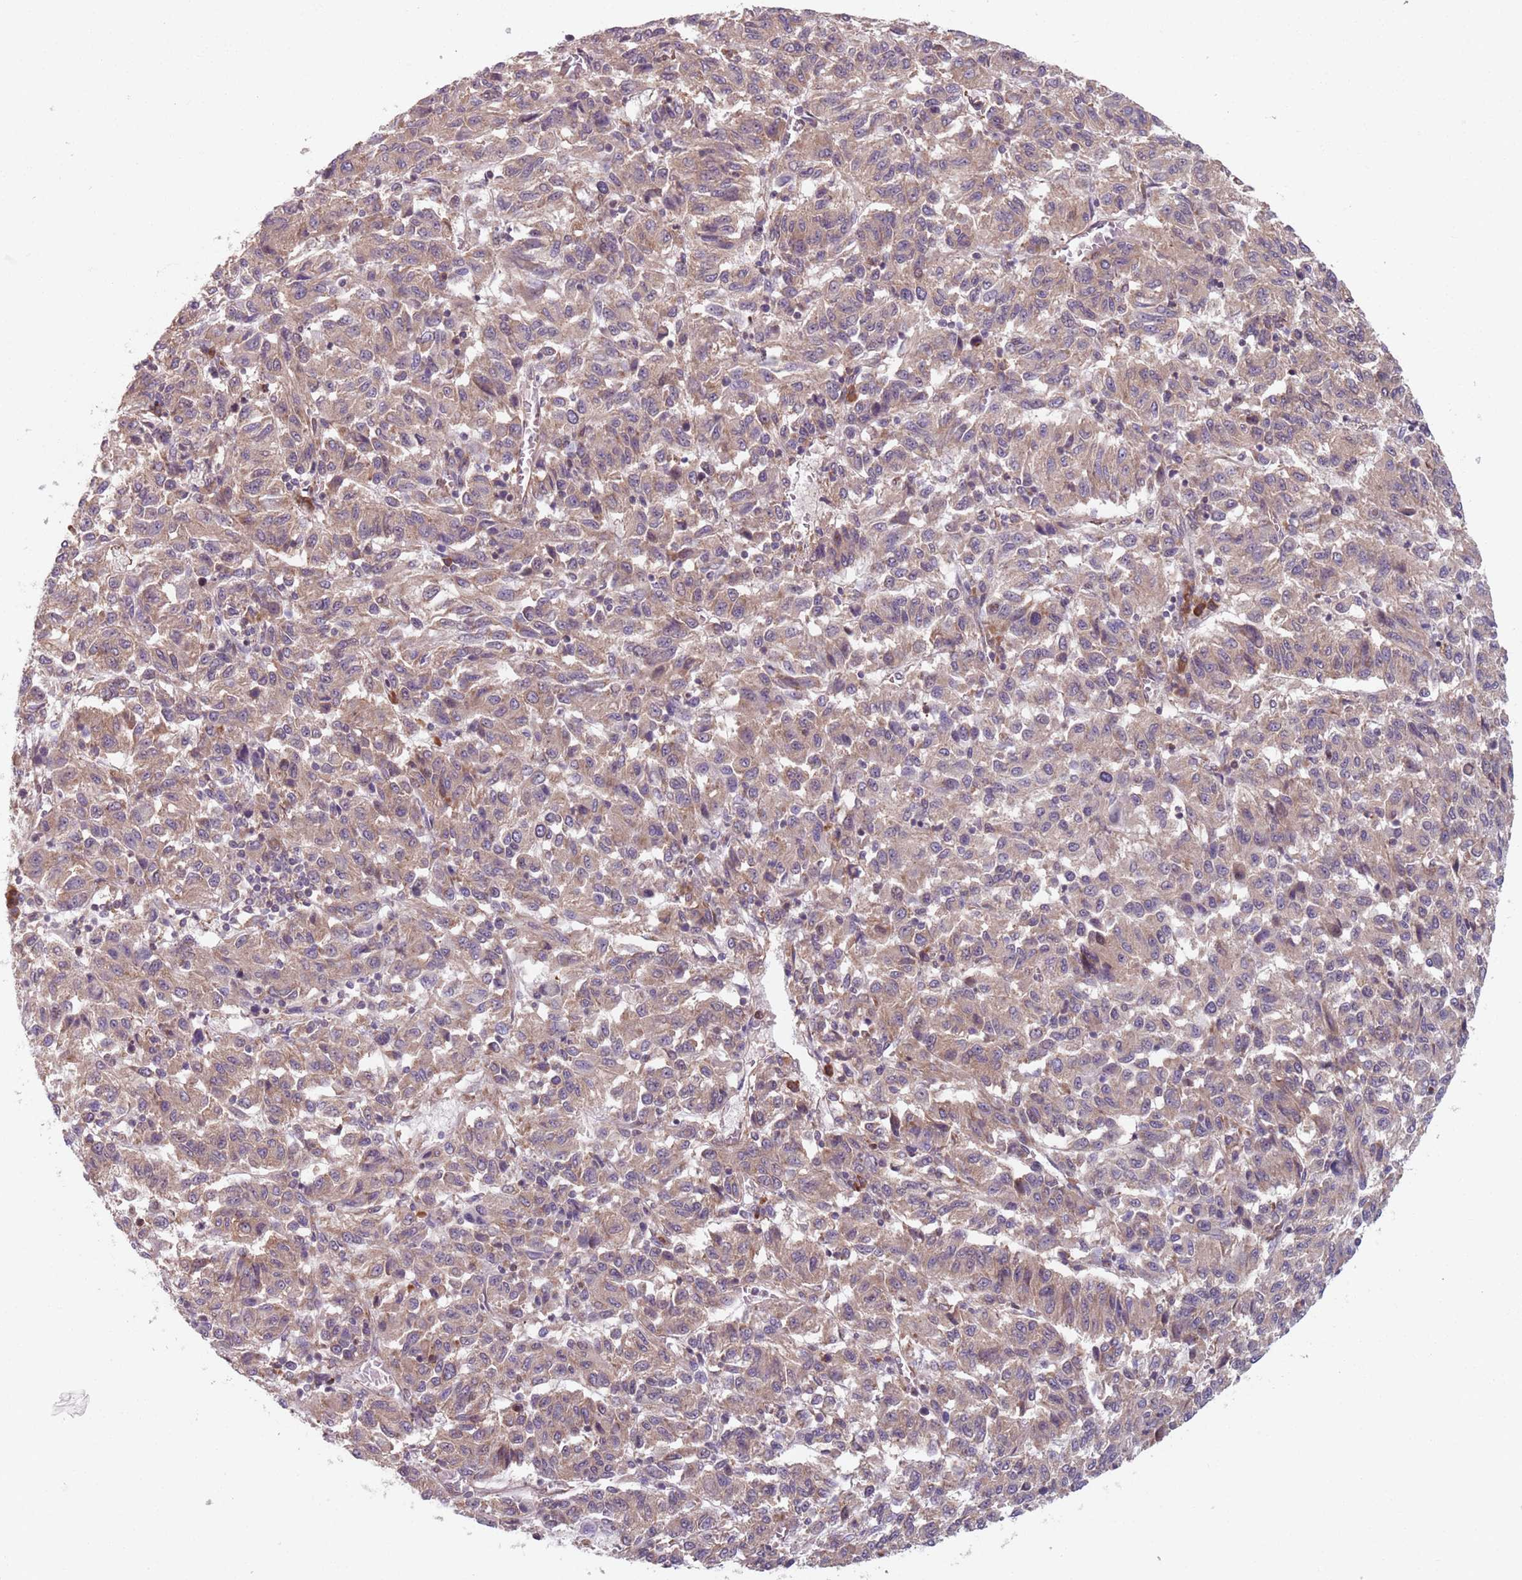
{"staining": {"intensity": "weak", "quantity": ">75%", "location": "cytoplasmic/membranous"}, "tissue": "melanoma", "cell_type": "Tumor cells", "image_type": "cancer", "snomed": [{"axis": "morphology", "description": "Malignant melanoma, Metastatic site"}, {"axis": "topography", "description": "Lung"}], "caption": "High-magnification brightfield microscopy of malignant melanoma (metastatic site) stained with DAB (3,3'-diaminobenzidine) (brown) and counterstained with hematoxylin (blue). tumor cells exhibit weak cytoplasmic/membranous expression is appreciated in approximately>75% of cells. The staining was performed using DAB to visualize the protein expression in brown, while the nuclei were stained in blue with hematoxylin (Magnification: 20x).", "gene": "NOTCH3", "patient": {"sex": "male", "age": 64}}